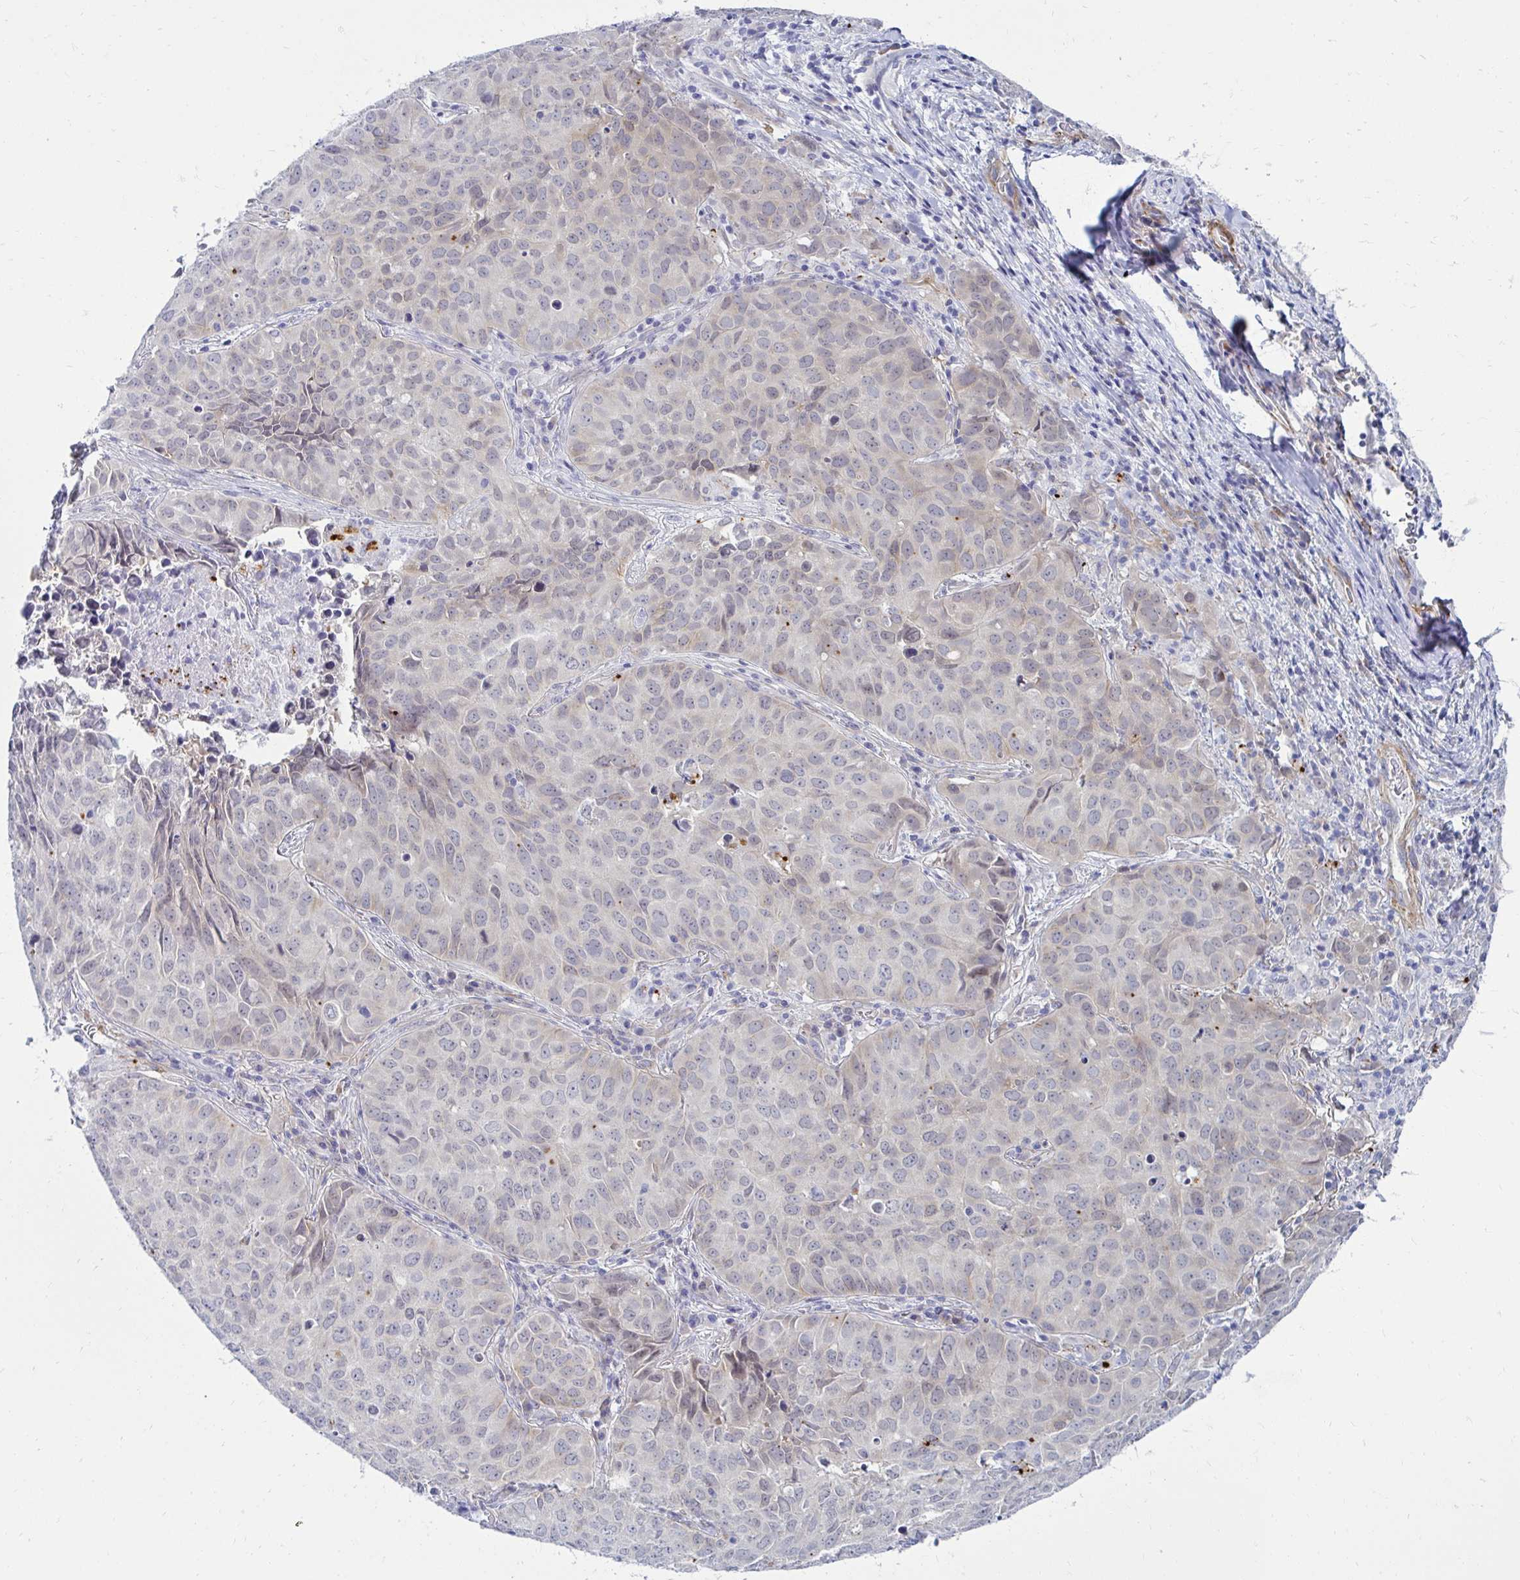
{"staining": {"intensity": "negative", "quantity": "none", "location": "none"}, "tissue": "lung cancer", "cell_type": "Tumor cells", "image_type": "cancer", "snomed": [{"axis": "morphology", "description": "Adenocarcinoma, NOS"}, {"axis": "topography", "description": "Lung"}], "caption": "Lung adenocarcinoma was stained to show a protein in brown. There is no significant staining in tumor cells.", "gene": "ANKRD62", "patient": {"sex": "female", "age": 50}}